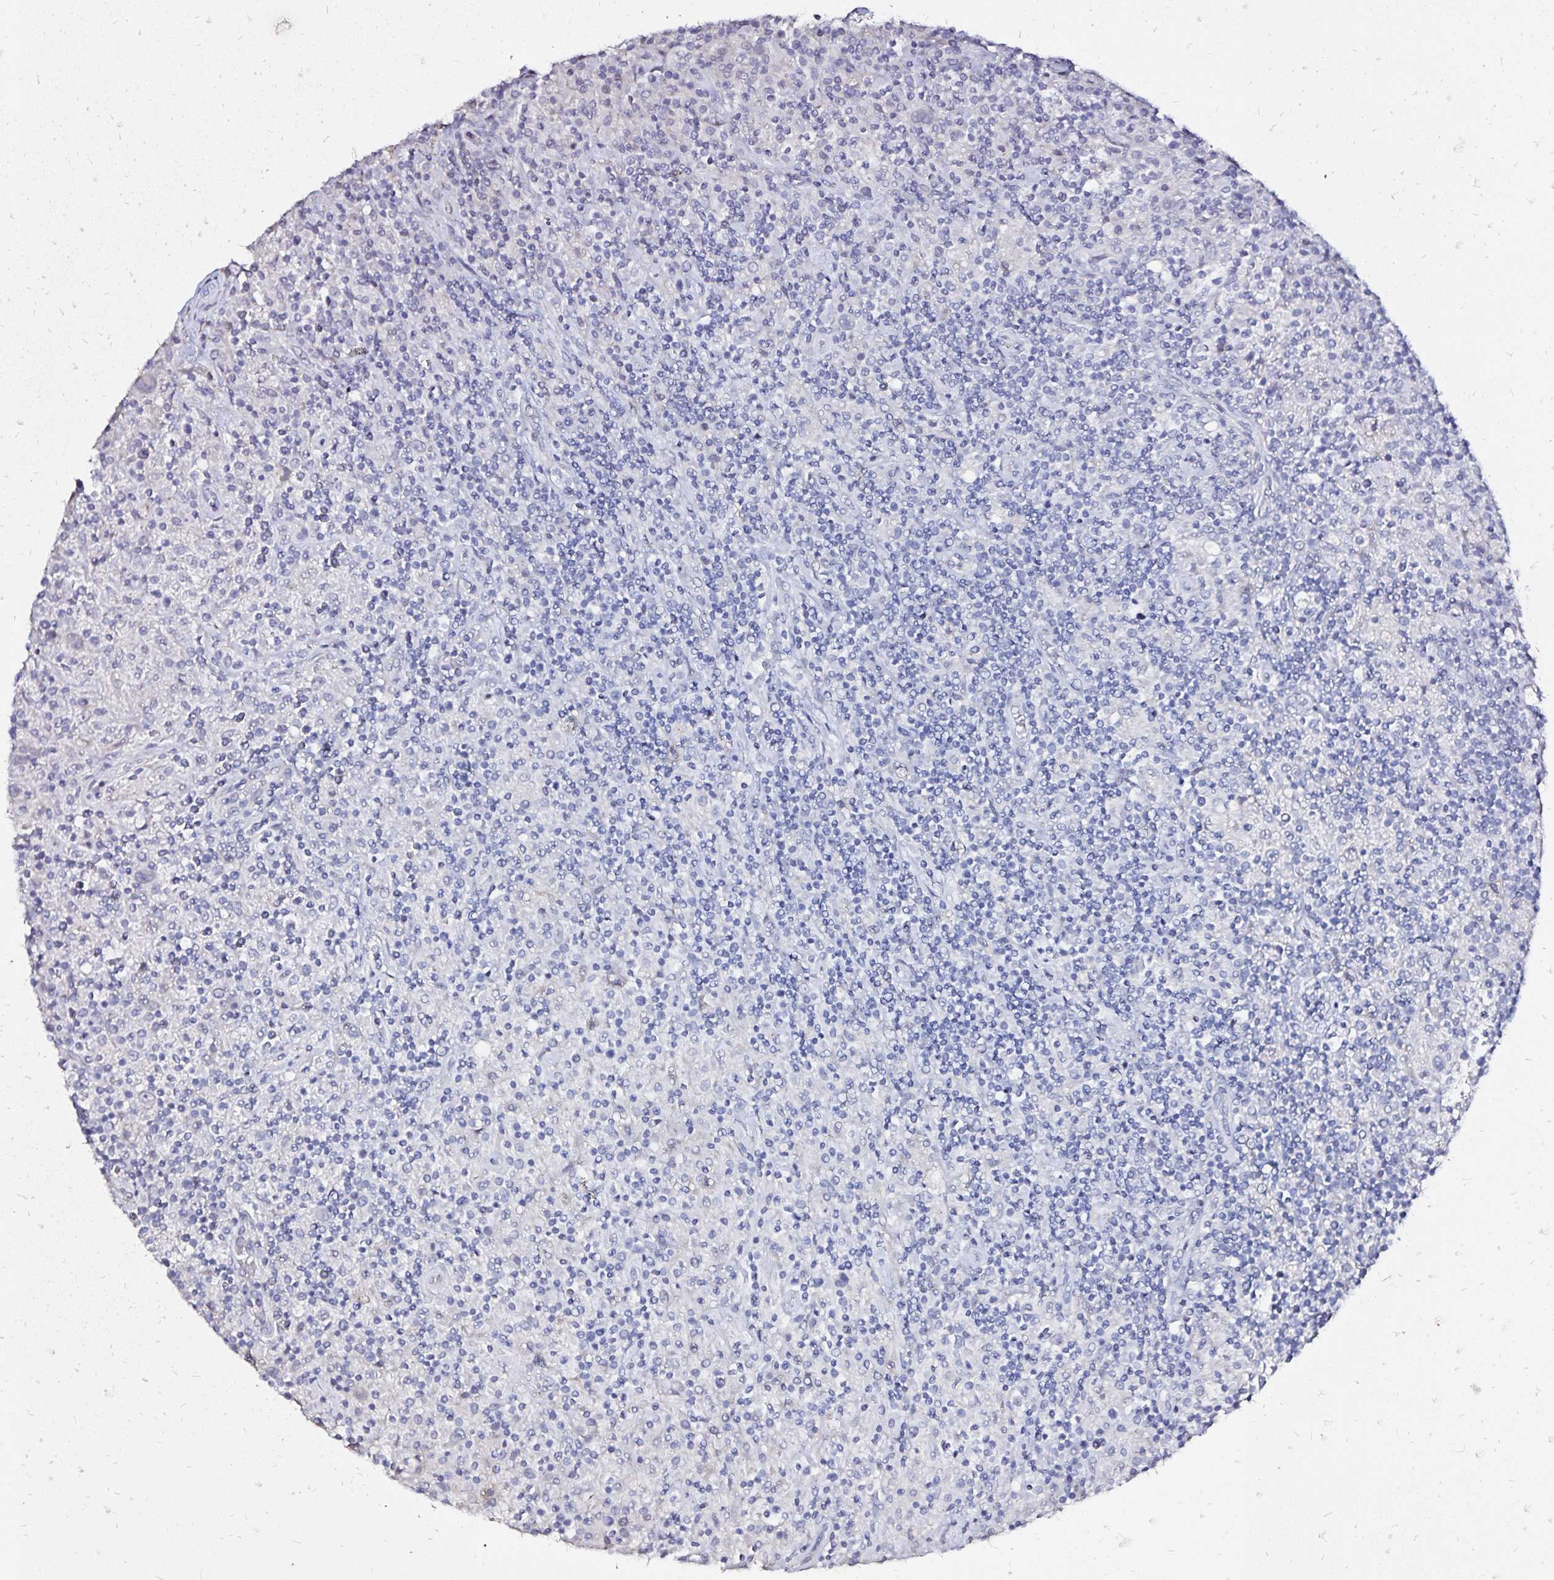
{"staining": {"intensity": "negative", "quantity": "none", "location": "none"}, "tissue": "lymphoma", "cell_type": "Tumor cells", "image_type": "cancer", "snomed": [{"axis": "morphology", "description": "Hodgkin's disease, NOS"}, {"axis": "topography", "description": "Lymph node"}], "caption": "IHC micrograph of neoplastic tissue: human lymphoma stained with DAB reveals no significant protein staining in tumor cells.", "gene": "SLC5A1", "patient": {"sex": "male", "age": 70}}